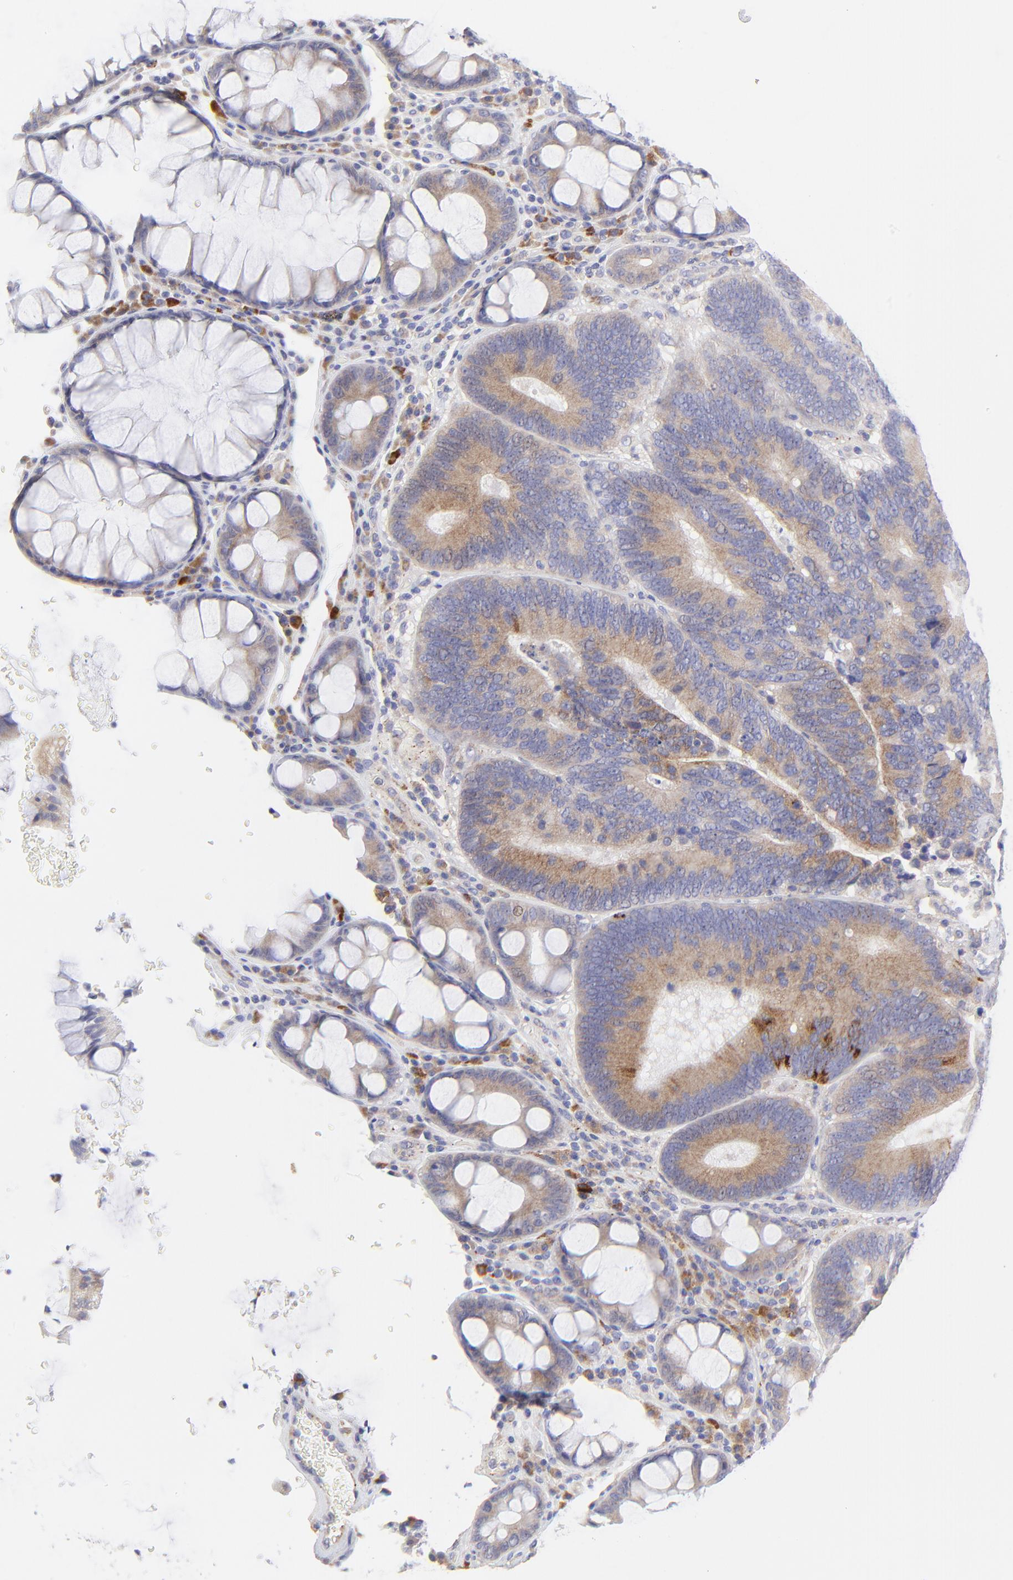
{"staining": {"intensity": "moderate", "quantity": ">75%", "location": "cytoplasmic/membranous"}, "tissue": "colorectal cancer", "cell_type": "Tumor cells", "image_type": "cancer", "snomed": [{"axis": "morphology", "description": "Normal tissue, NOS"}, {"axis": "morphology", "description": "Adenocarcinoma, NOS"}, {"axis": "topography", "description": "Colon"}], "caption": "DAB (3,3'-diaminobenzidine) immunohistochemical staining of human adenocarcinoma (colorectal) shows moderate cytoplasmic/membranous protein positivity in about >75% of tumor cells.", "gene": "LHFPL1", "patient": {"sex": "female", "age": 78}}